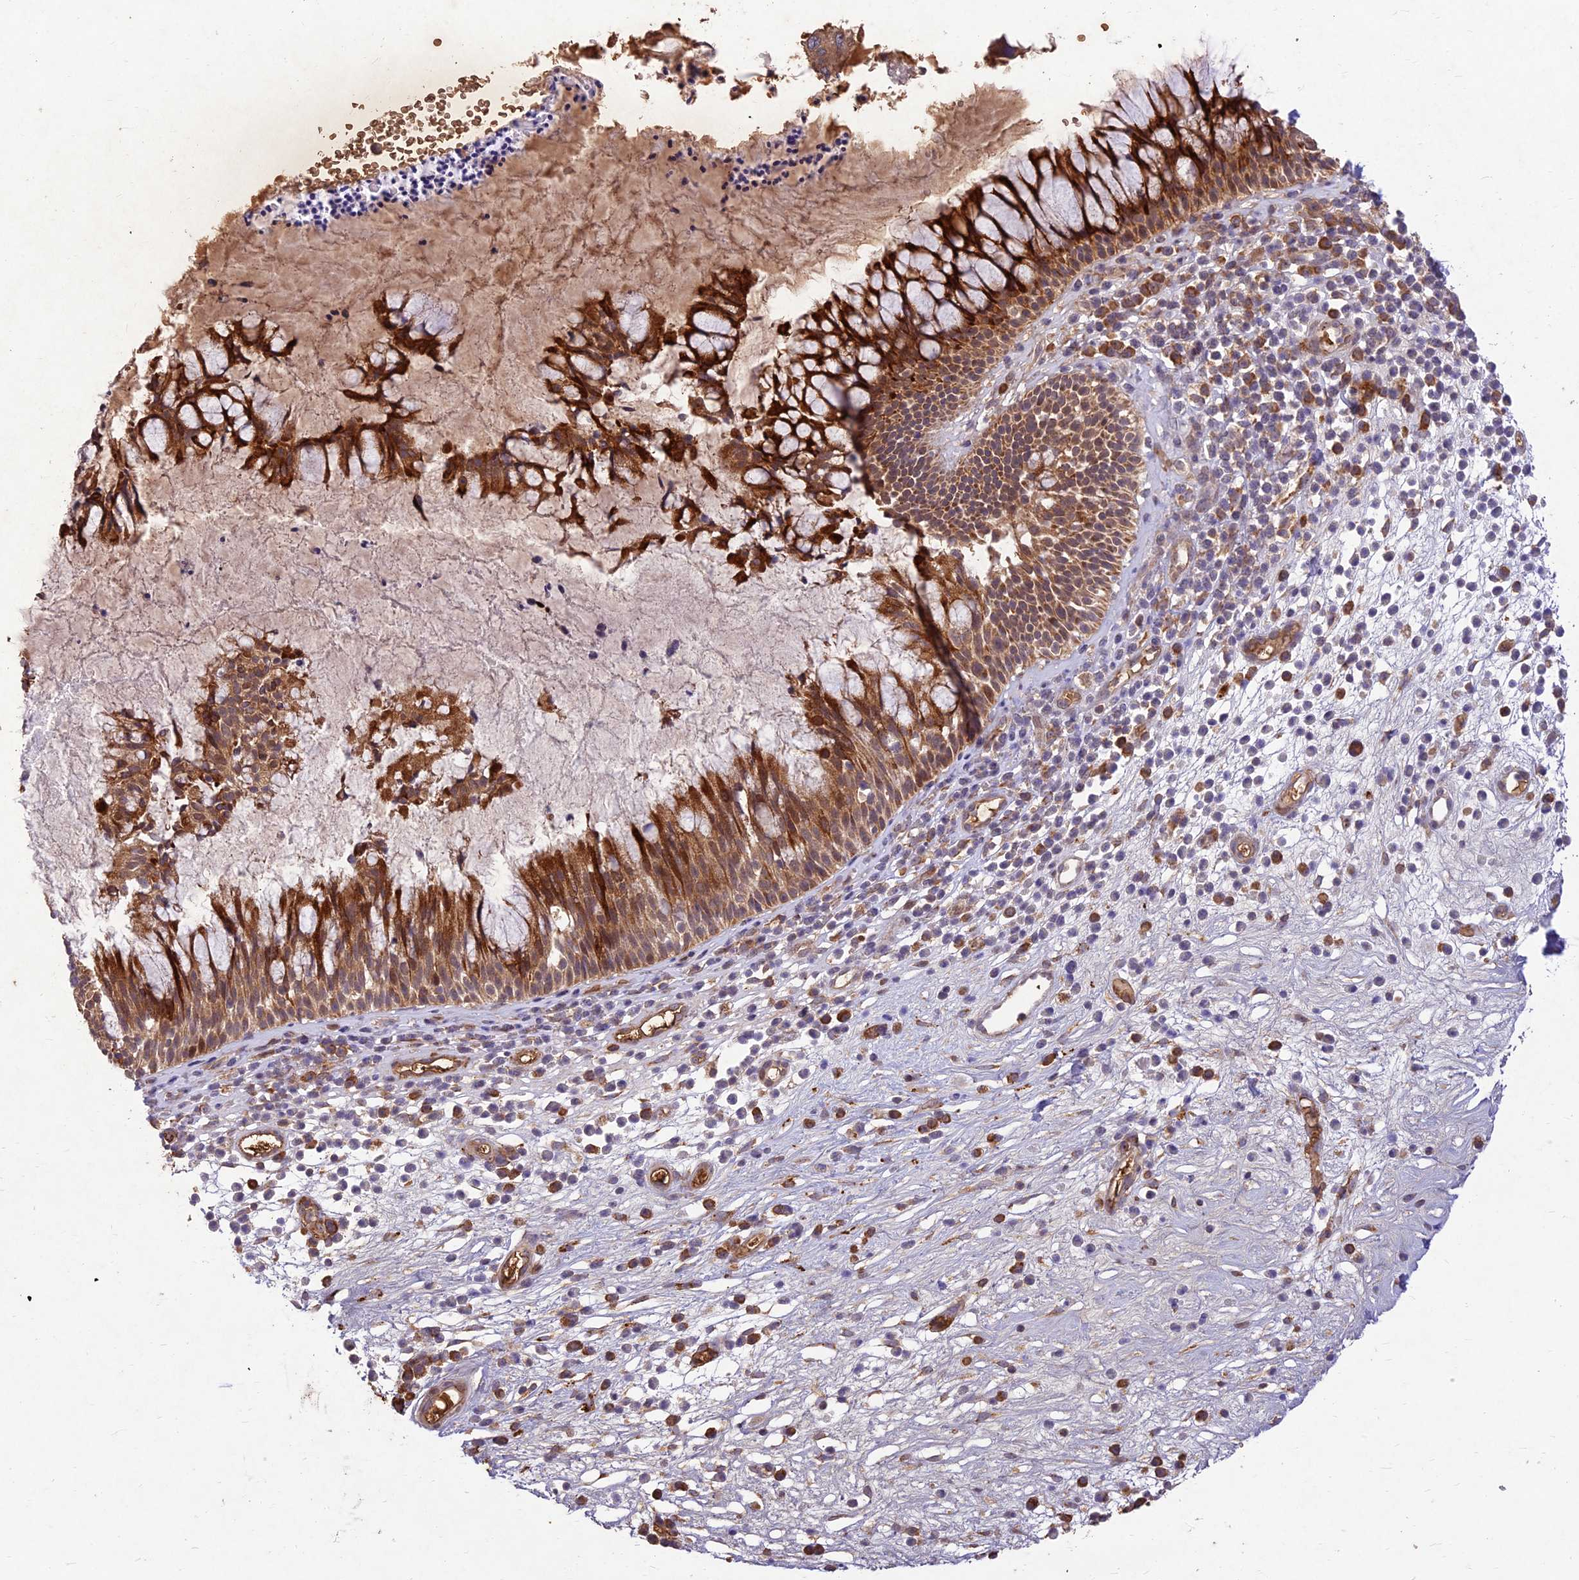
{"staining": {"intensity": "strong", "quantity": ">75%", "location": "cytoplasmic/membranous"}, "tissue": "nasopharynx", "cell_type": "Respiratory epithelial cells", "image_type": "normal", "snomed": [{"axis": "morphology", "description": "Normal tissue, NOS"}, {"axis": "morphology", "description": "Inflammation, NOS"}, {"axis": "topography", "description": "Nasopharynx"}], "caption": "The immunohistochemical stain highlights strong cytoplasmic/membranous expression in respiratory epithelial cells of benign nasopharynx. (Stains: DAB (3,3'-diaminobenzidine) in brown, nuclei in blue, Microscopy: brightfield microscopy at high magnification).", "gene": "PPP1R11", "patient": {"sex": "male", "age": 70}}